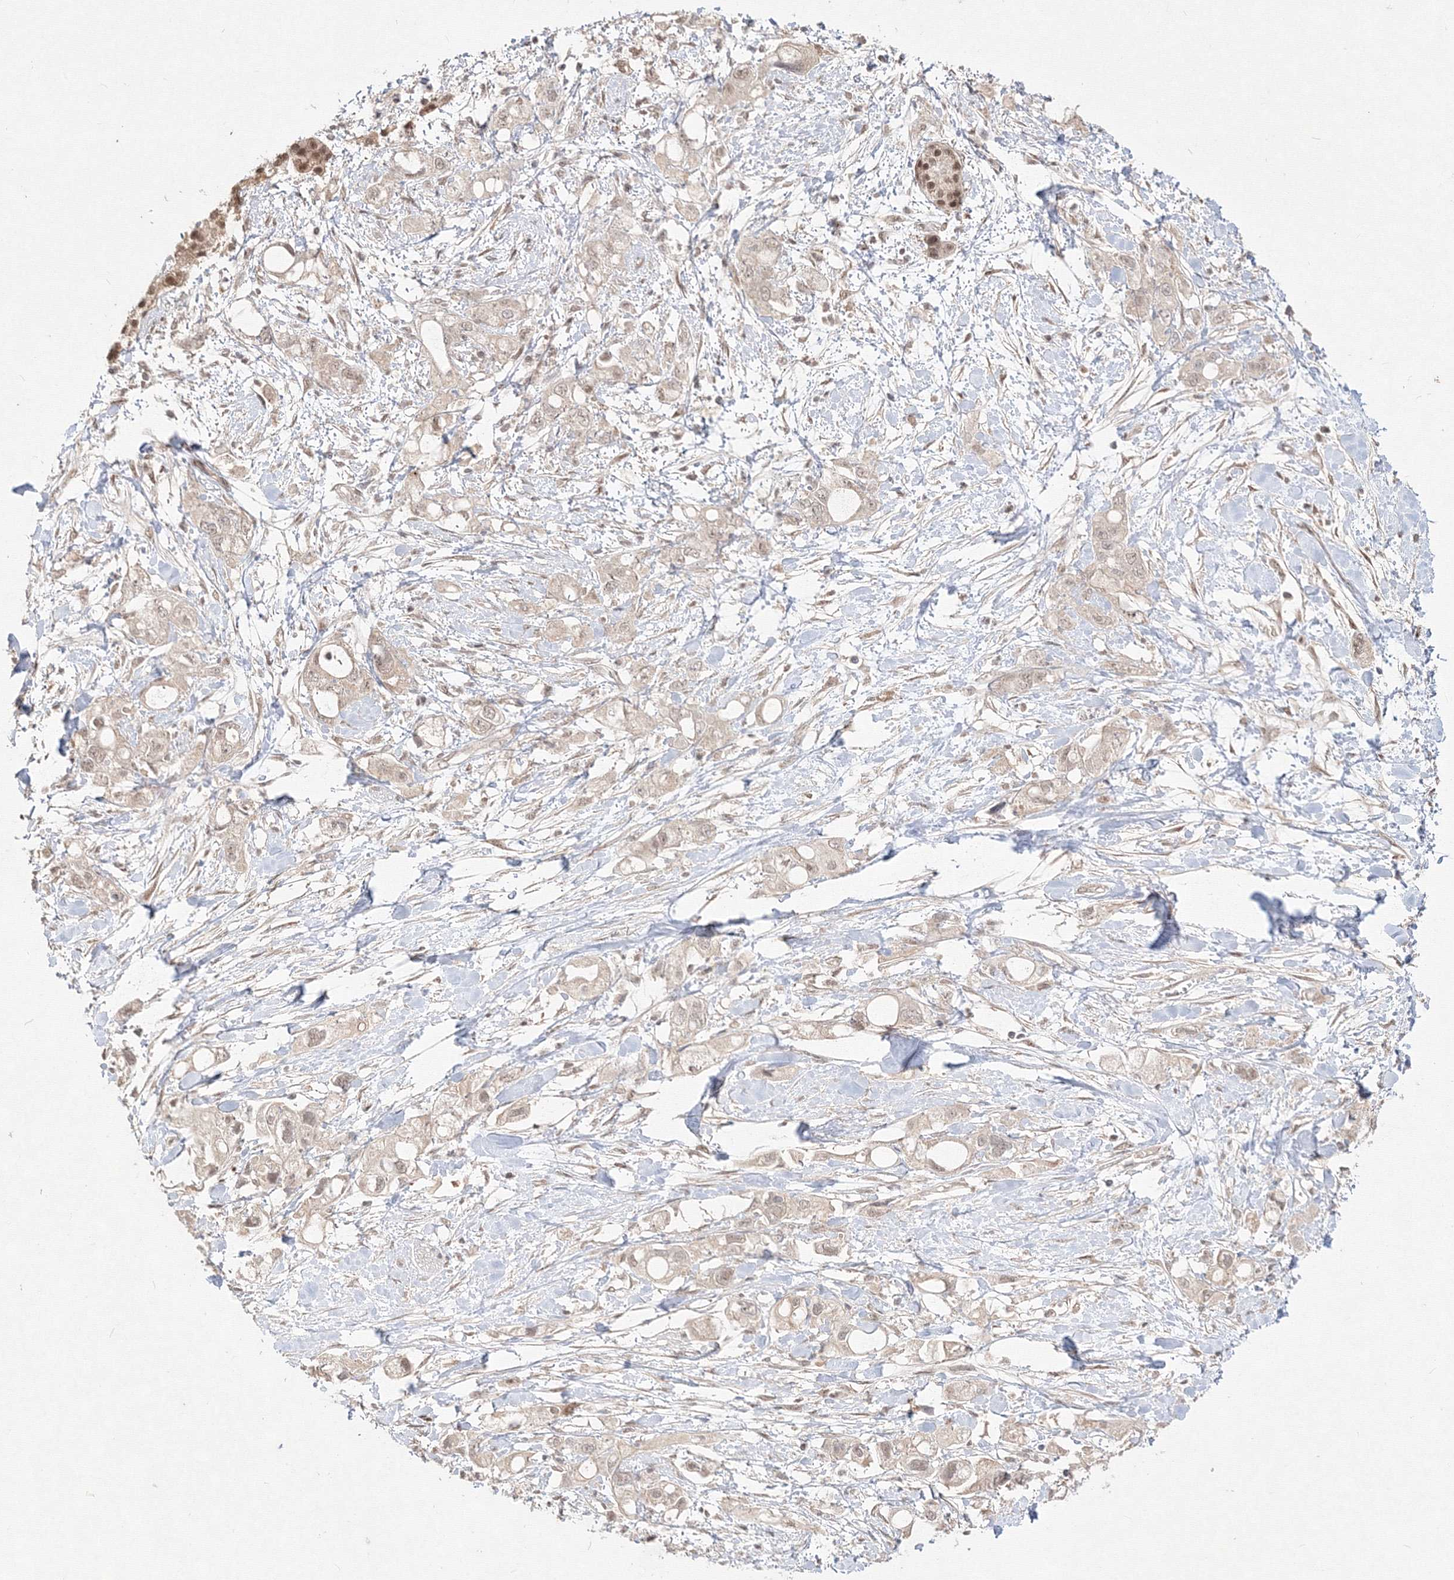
{"staining": {"intensity": "weak", "quantity": "25%-75%", "location": "nuclear"}, "tissue": "pancreatic cancer", "cell_type": "Tumor cells", "image_type": "cancer", "snomed": [{"axis": "morphology", "description": "Adenocarcinoma, NOS"}, {"axis": "topography", "description": "Pancreas"}], "caption": "Tumor cells exhibit low levels of weak nuclear staining in approximately 25%-75% of cells in pancreatic cancer (adenocarcinoma).", "gene": "COPS4", "patient": {"sex": "female", "age": 56}}